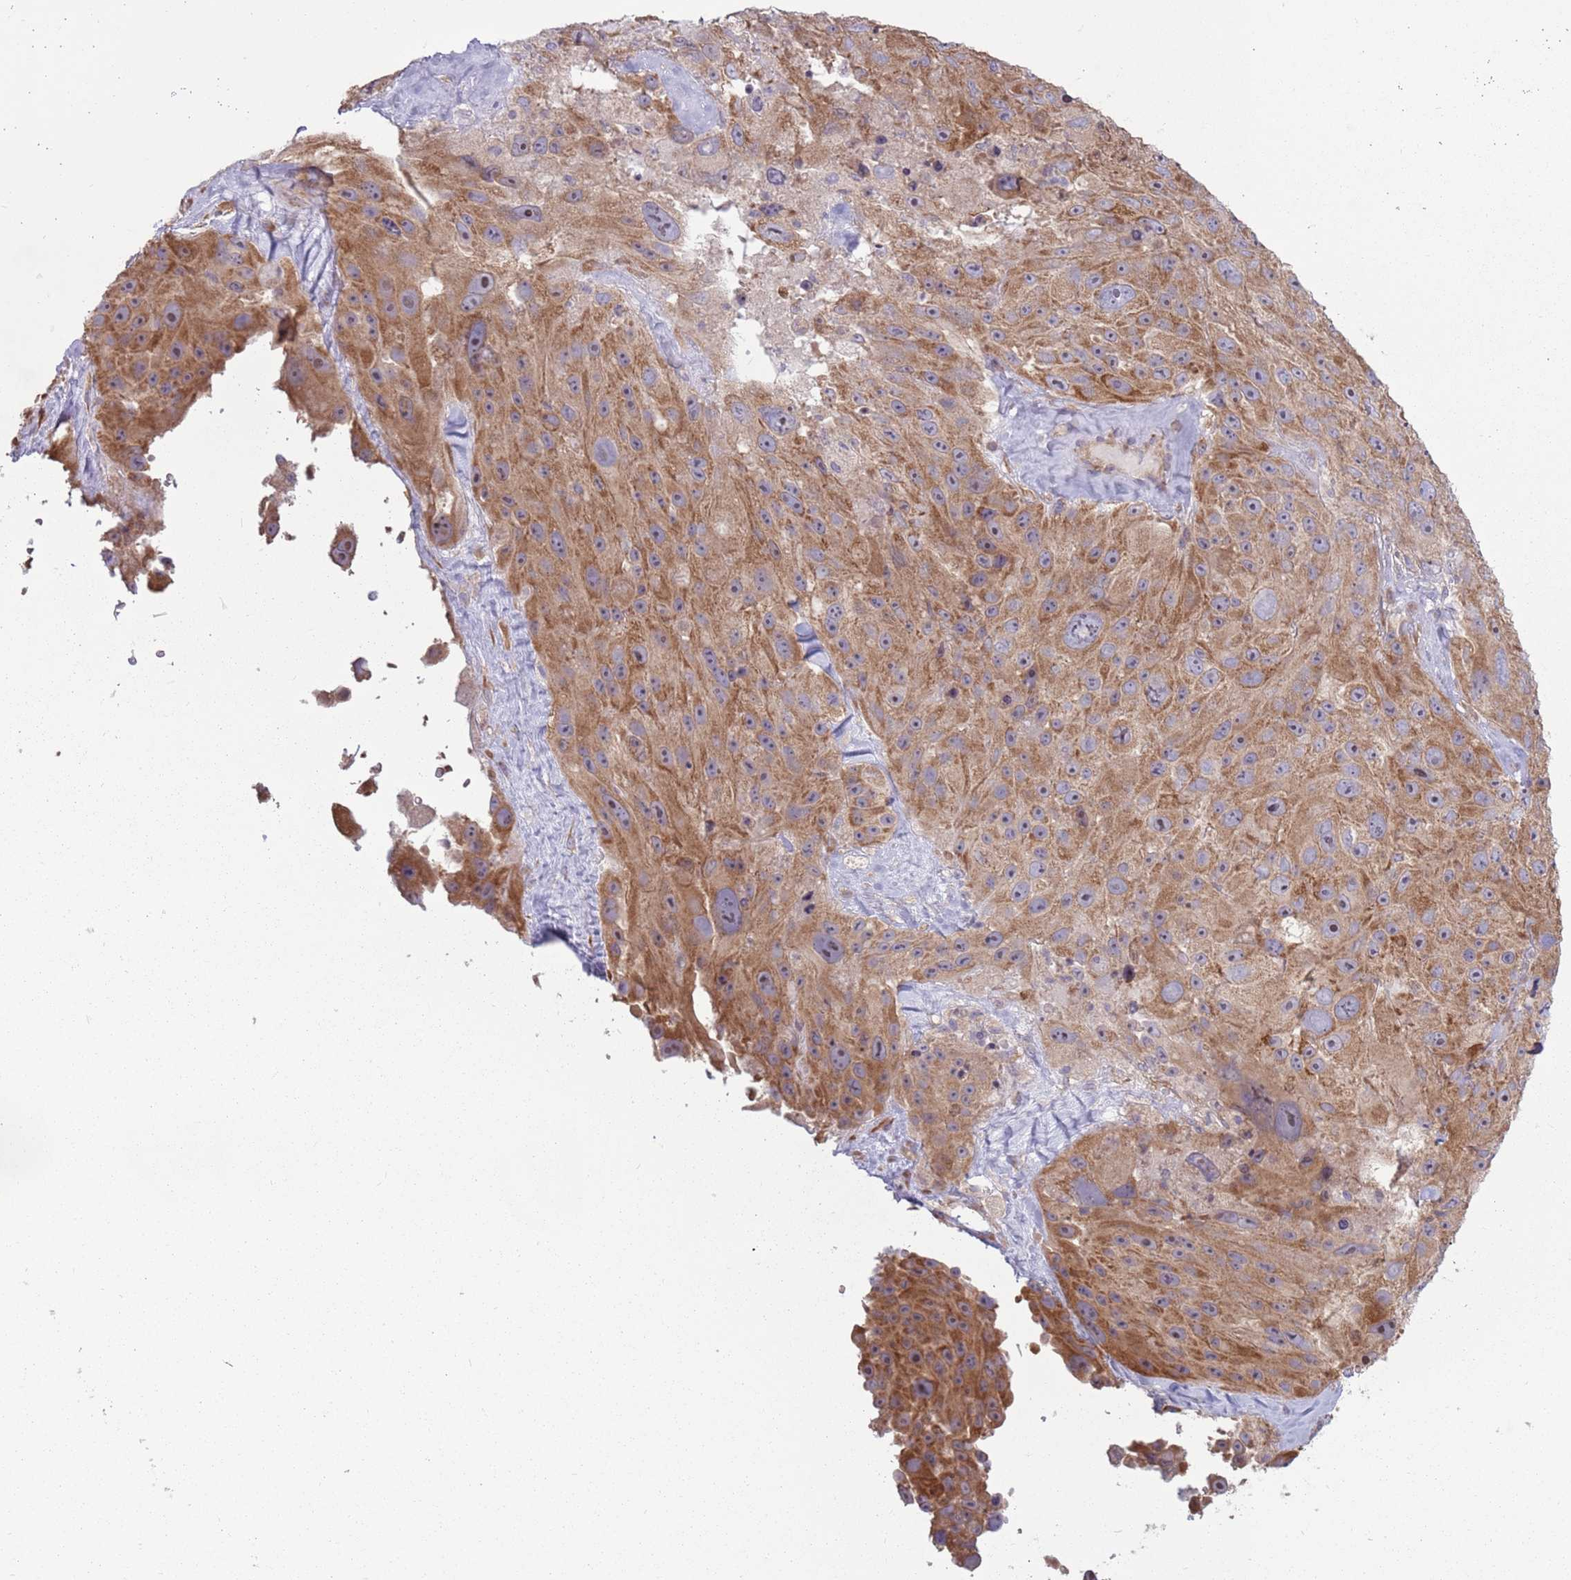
{"staining": {"intensity": "moderate", "quantity": ">75%", "location": "cytoplasmic/membranous,nuclear"}, "tissue": "melanoma", "cell_type": "Tumor cells", "image_type": "cancer", "snomed": [{"axis": "morphology", "description": "Malignant melanoma, Metastatic site"}, {"axis": "topography", "description": "Lymph node"}], "caption": "The photomicrograph shows staining of malignant melanoma (metastatic site), revealing moderate cytoplasmic/membranous and nuclear protein staining (brown color) within tumor cells.", "gene": "RPL17-C18orf32", "patient": {"sex": "male", "age": 62}}